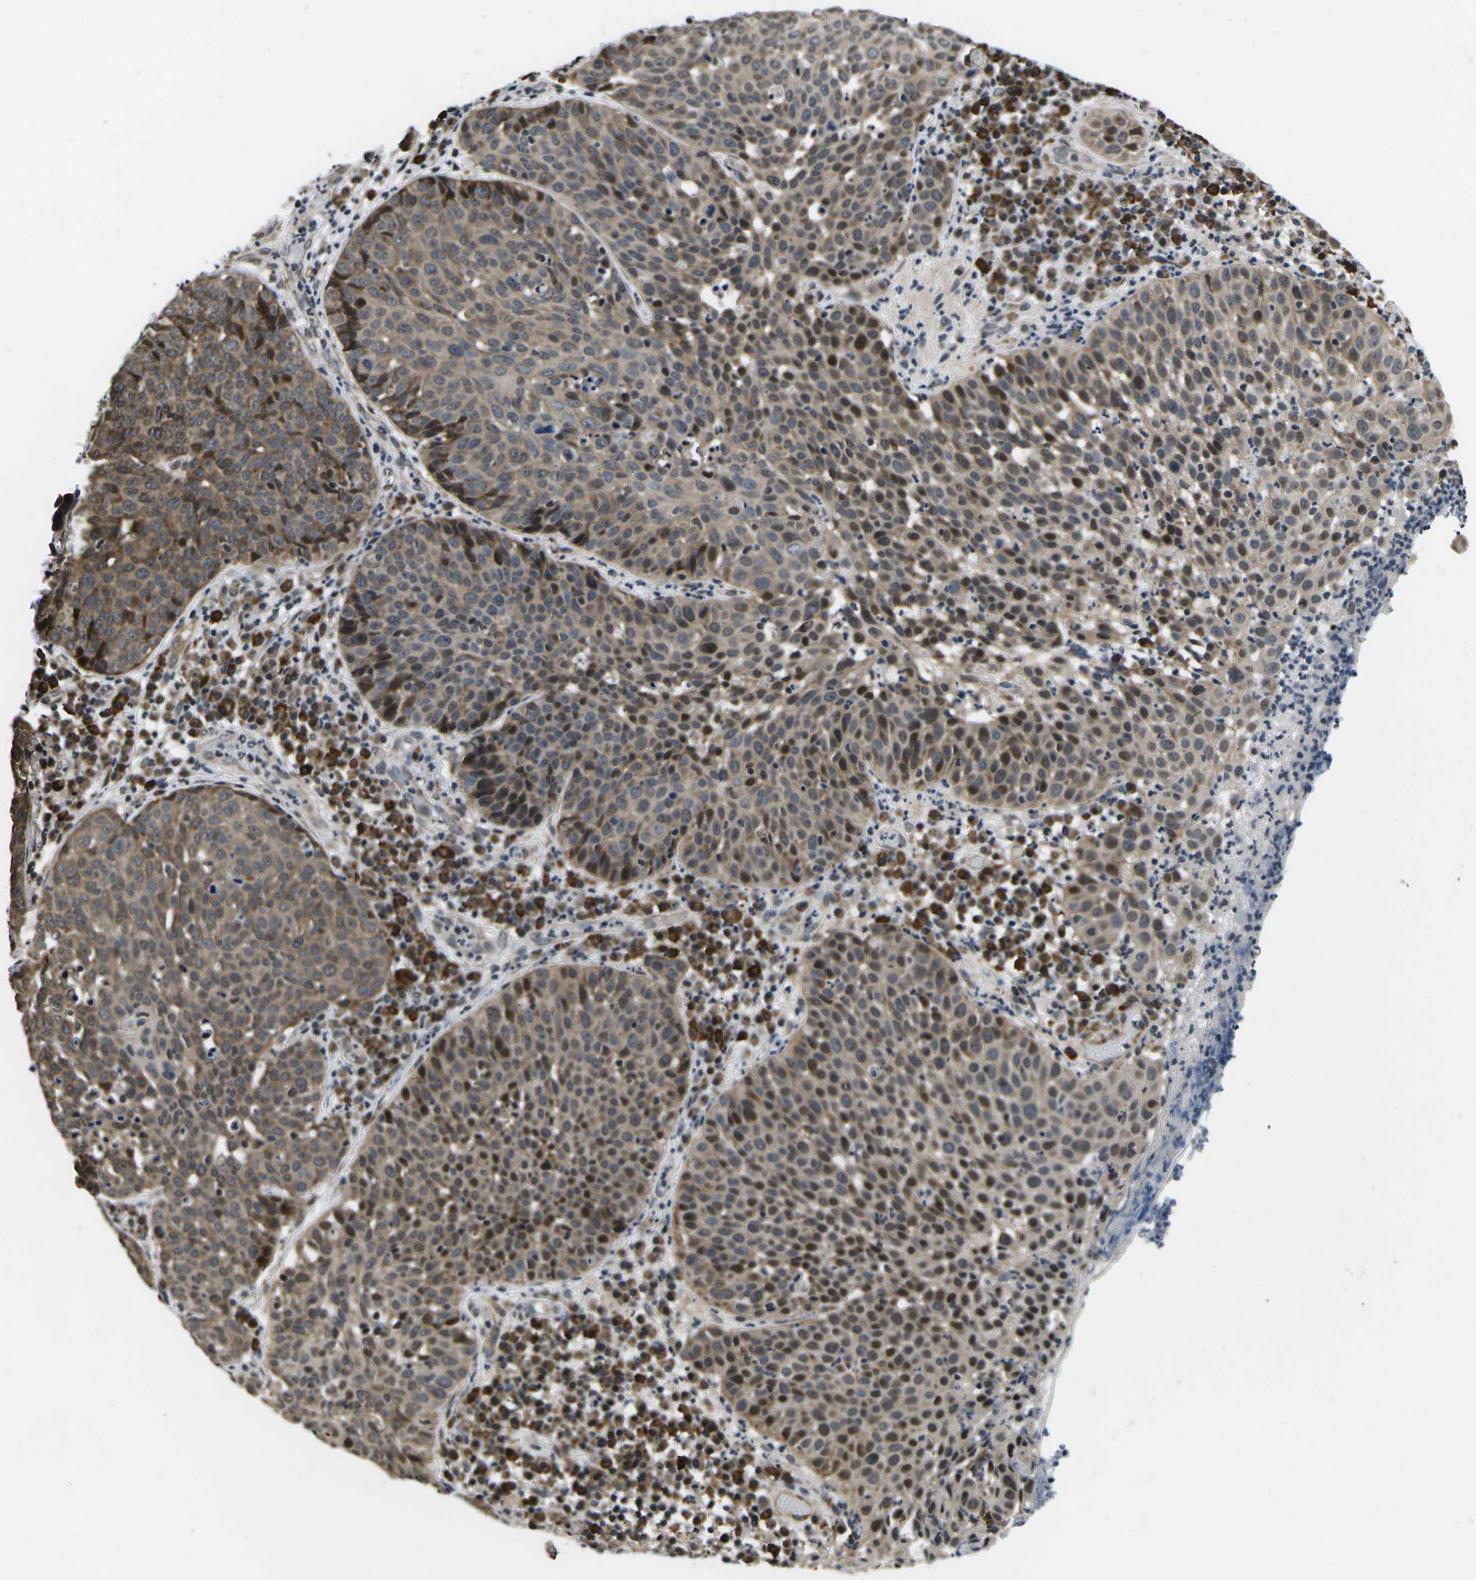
{"staining": {"intensity": "moderate", "quantity": ">75%", "location": "cytoplasmic/membranous,nuclear"}, "tissue": "skin cancer", "cell_type": "Tumor cells", "image_type": "cancer", "snomed": [{"axis": "morphology", "description": "Squamous cell carcinoma in situ, NOS"}, {"axis": "morphology", "description": "Squamous cell carcinoma, NOS"}, {"axis": "topography", "description": "Skin"}], "caption": "Protein staining of skin cancer tissue displays moderate cytoplasmic/membranous and nuclear positivity in approximately >75% of tumor cells. (IHC, brightfield microscopy, high magnification).", "gene": "CCNE1", "patient": {"sex": "male", "age": 93}}